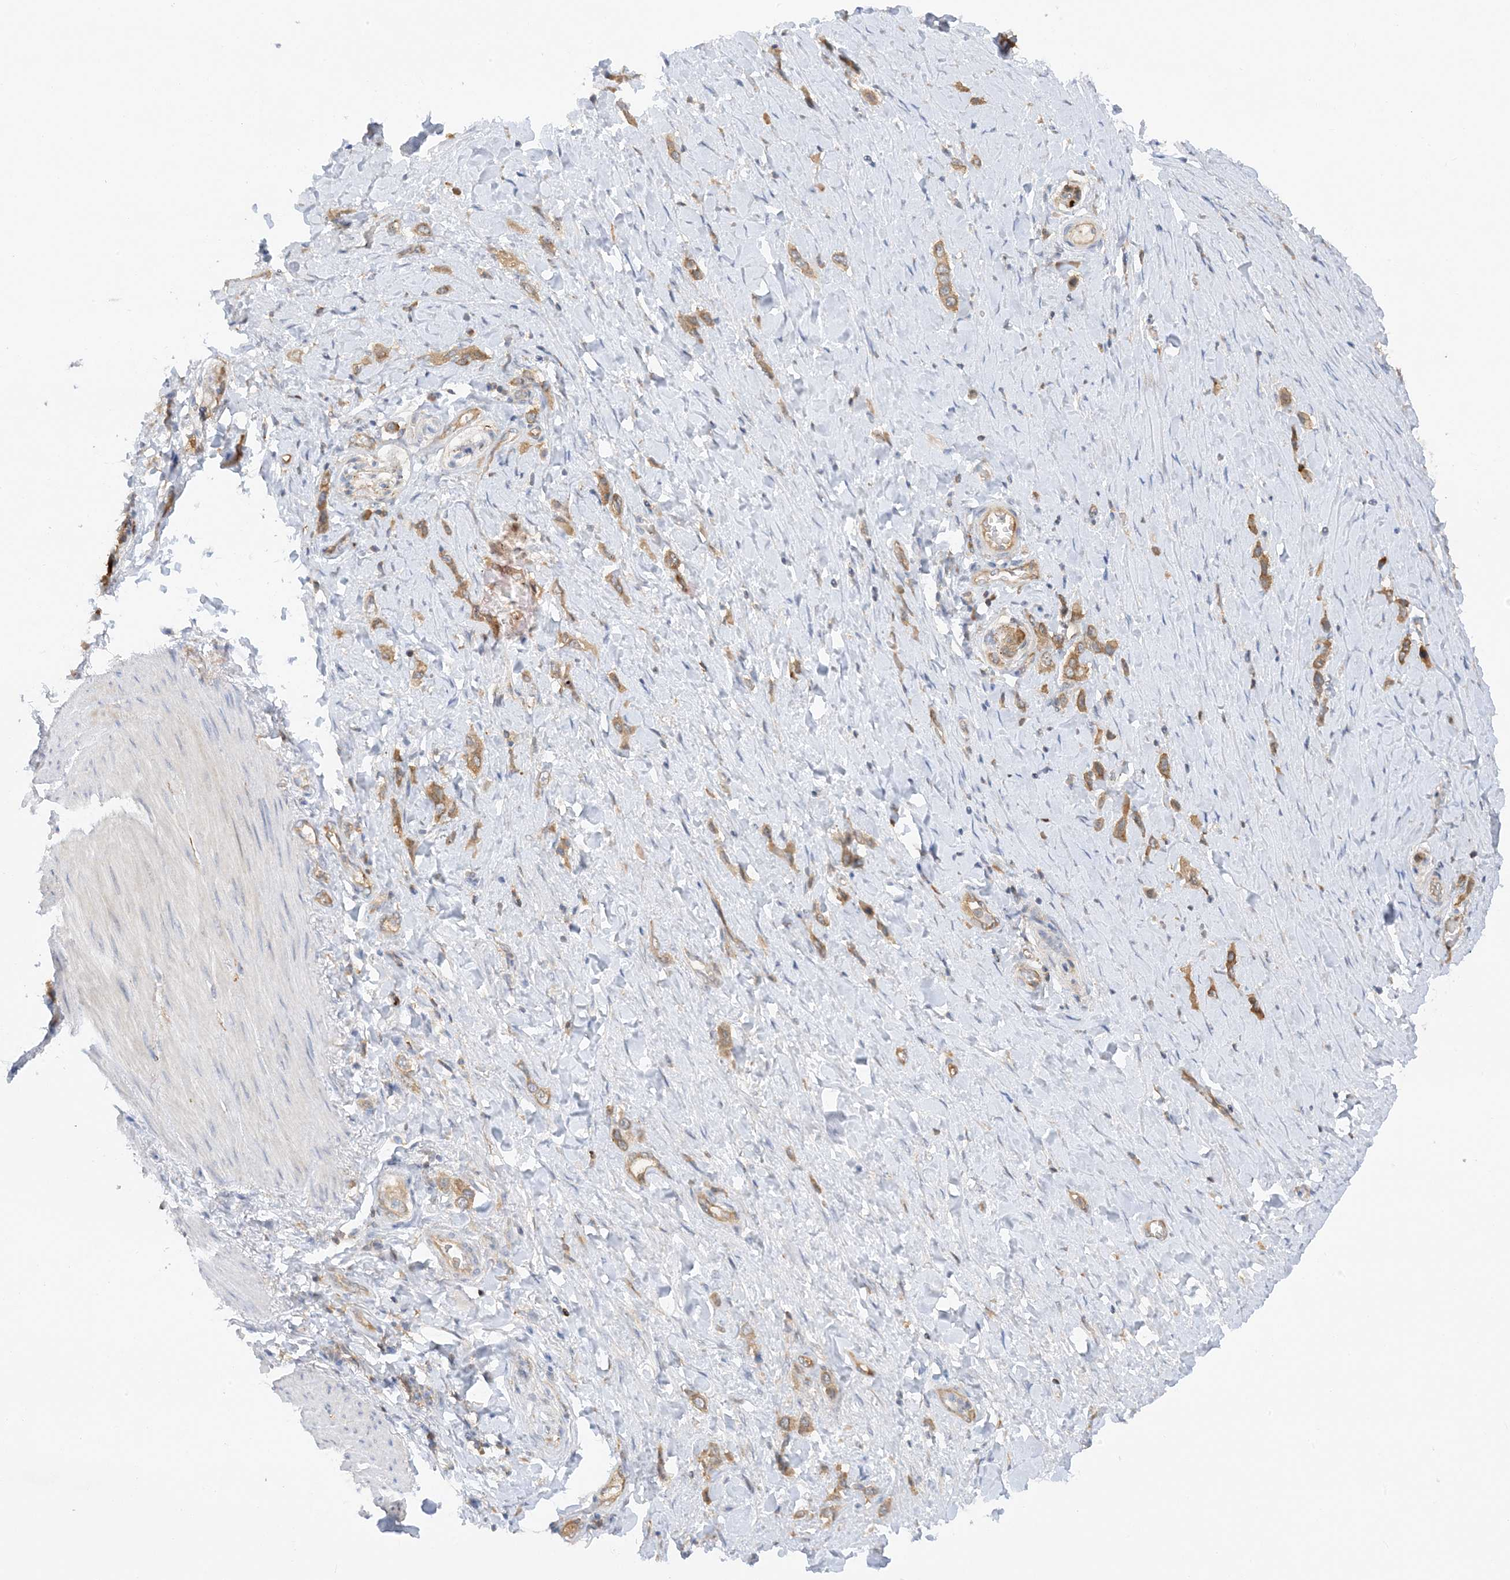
{"staining": {"intensity": "moderate", "quantity": ">75%", "location": "cytoplasmic/membranous"}, "tissue": "stomach cancer", "cell_type": "Tumor cells", "image_type": "cancer", "snomed": [{"axis": "morphology", "description": "Adenocarcinoma, NOS"}, {"axis": "topography", "description": "Stomach"}], "caption": "There is medium levels of moderate cytoplasmic/membranous positivity in tumor cells of stomach cancer, as demonstrated by immunohistochemical staining (brown color).", "gene": "PHACTR2", "patient": {"sex": "female", "age": 65}}